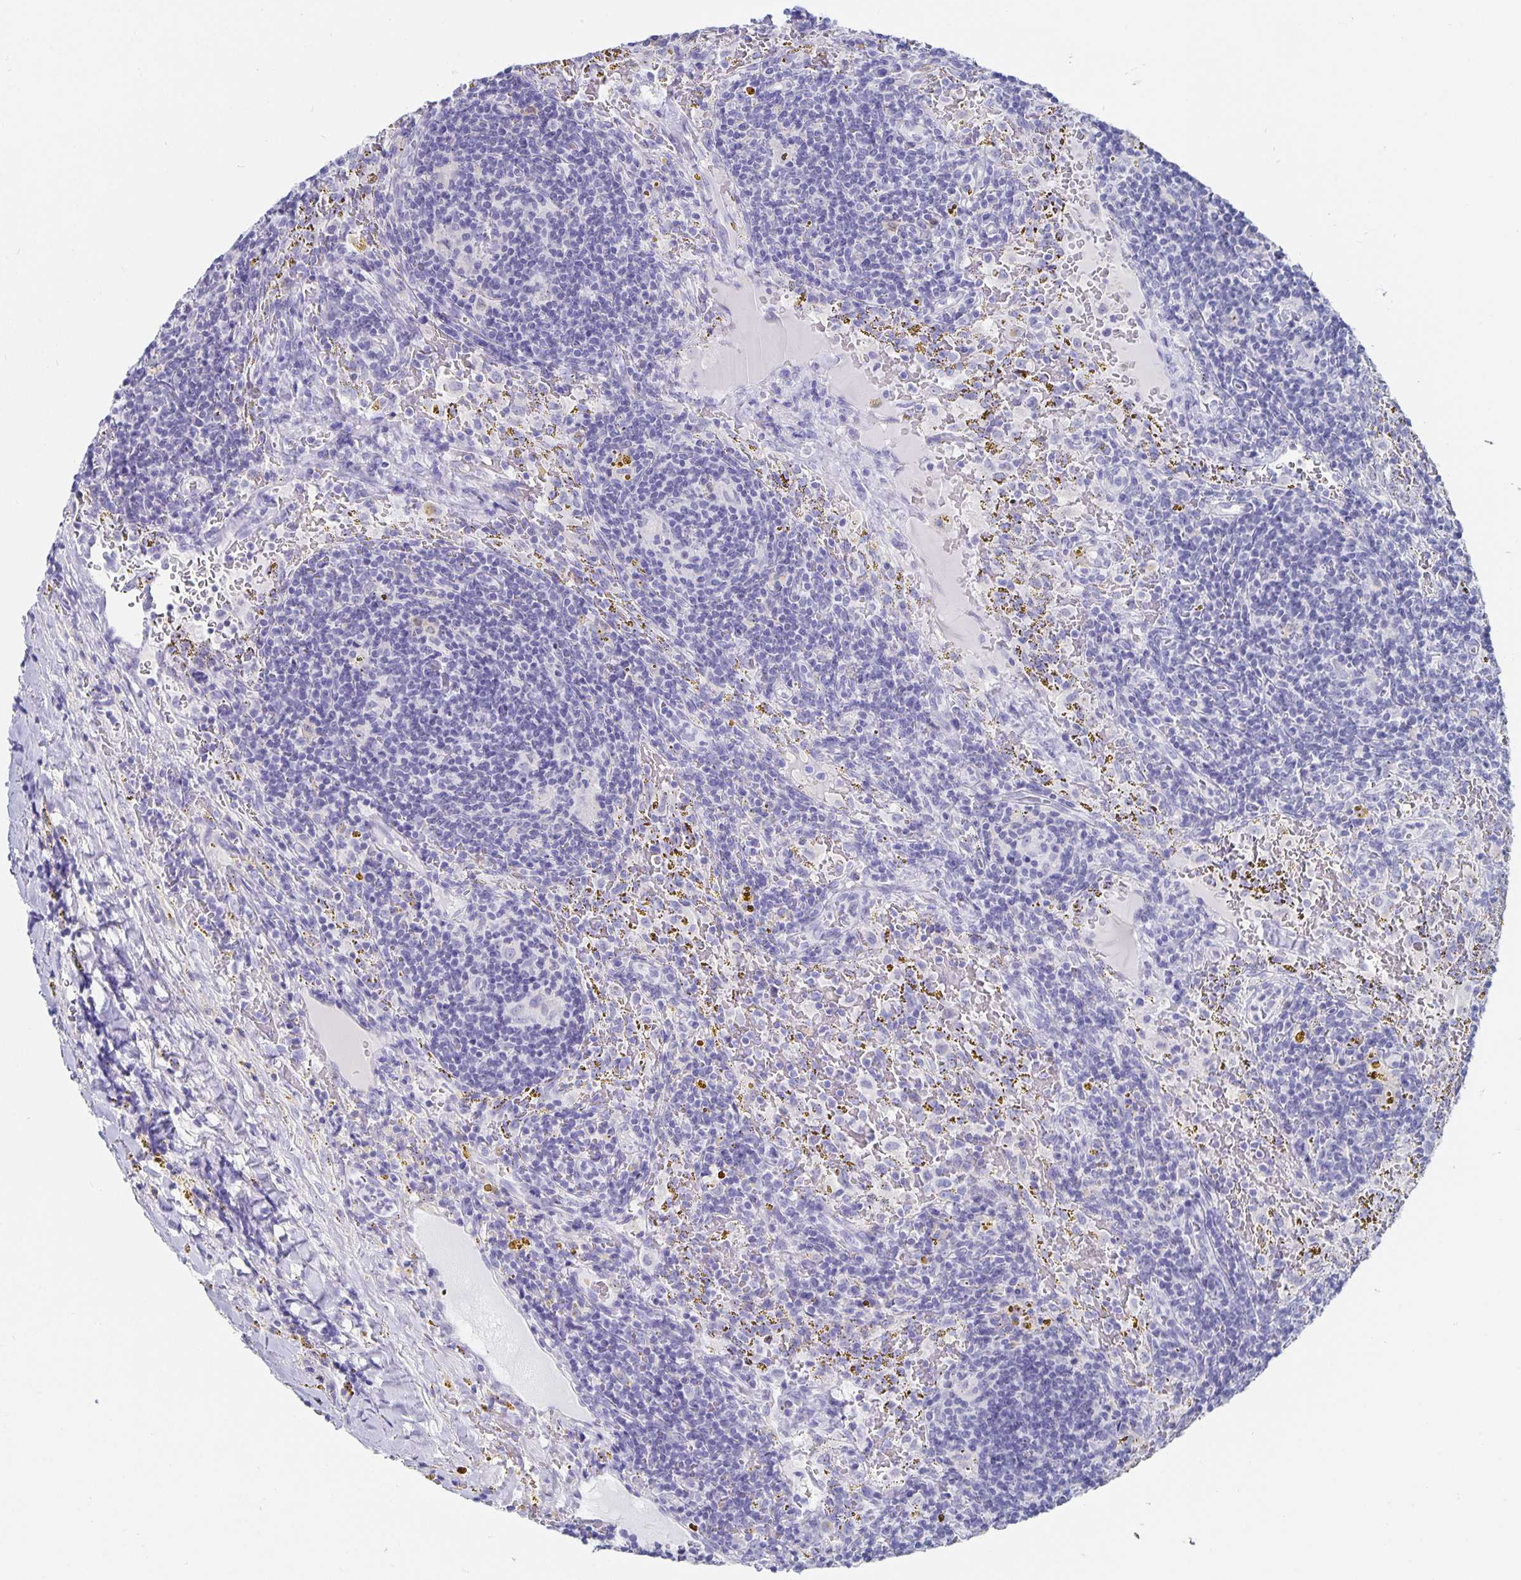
{"staining": {"intensity": "negative", "quantity": "none", "location": "none"}, "tissue": "lymphoma", "cell_type": "Tumor cells", "image_type": "cancer", "snomed": [{"axis": "morphology", "description": "Malignant lymphoma, non-Hodgkin's type, Low grade"}, {"axis": "topography", "description": "Spleen"}], "caption": "Tumor cells are negative for protein expression in human low-grade malignant lymphoma, non-Hodgkin's type. Brightfield microscopy of IHC stained with DAB (brown) and hematoxylin (blue), captured at high magnification.", "gene": "CHGA", "patient": {"sex": "female", "age": 70}}